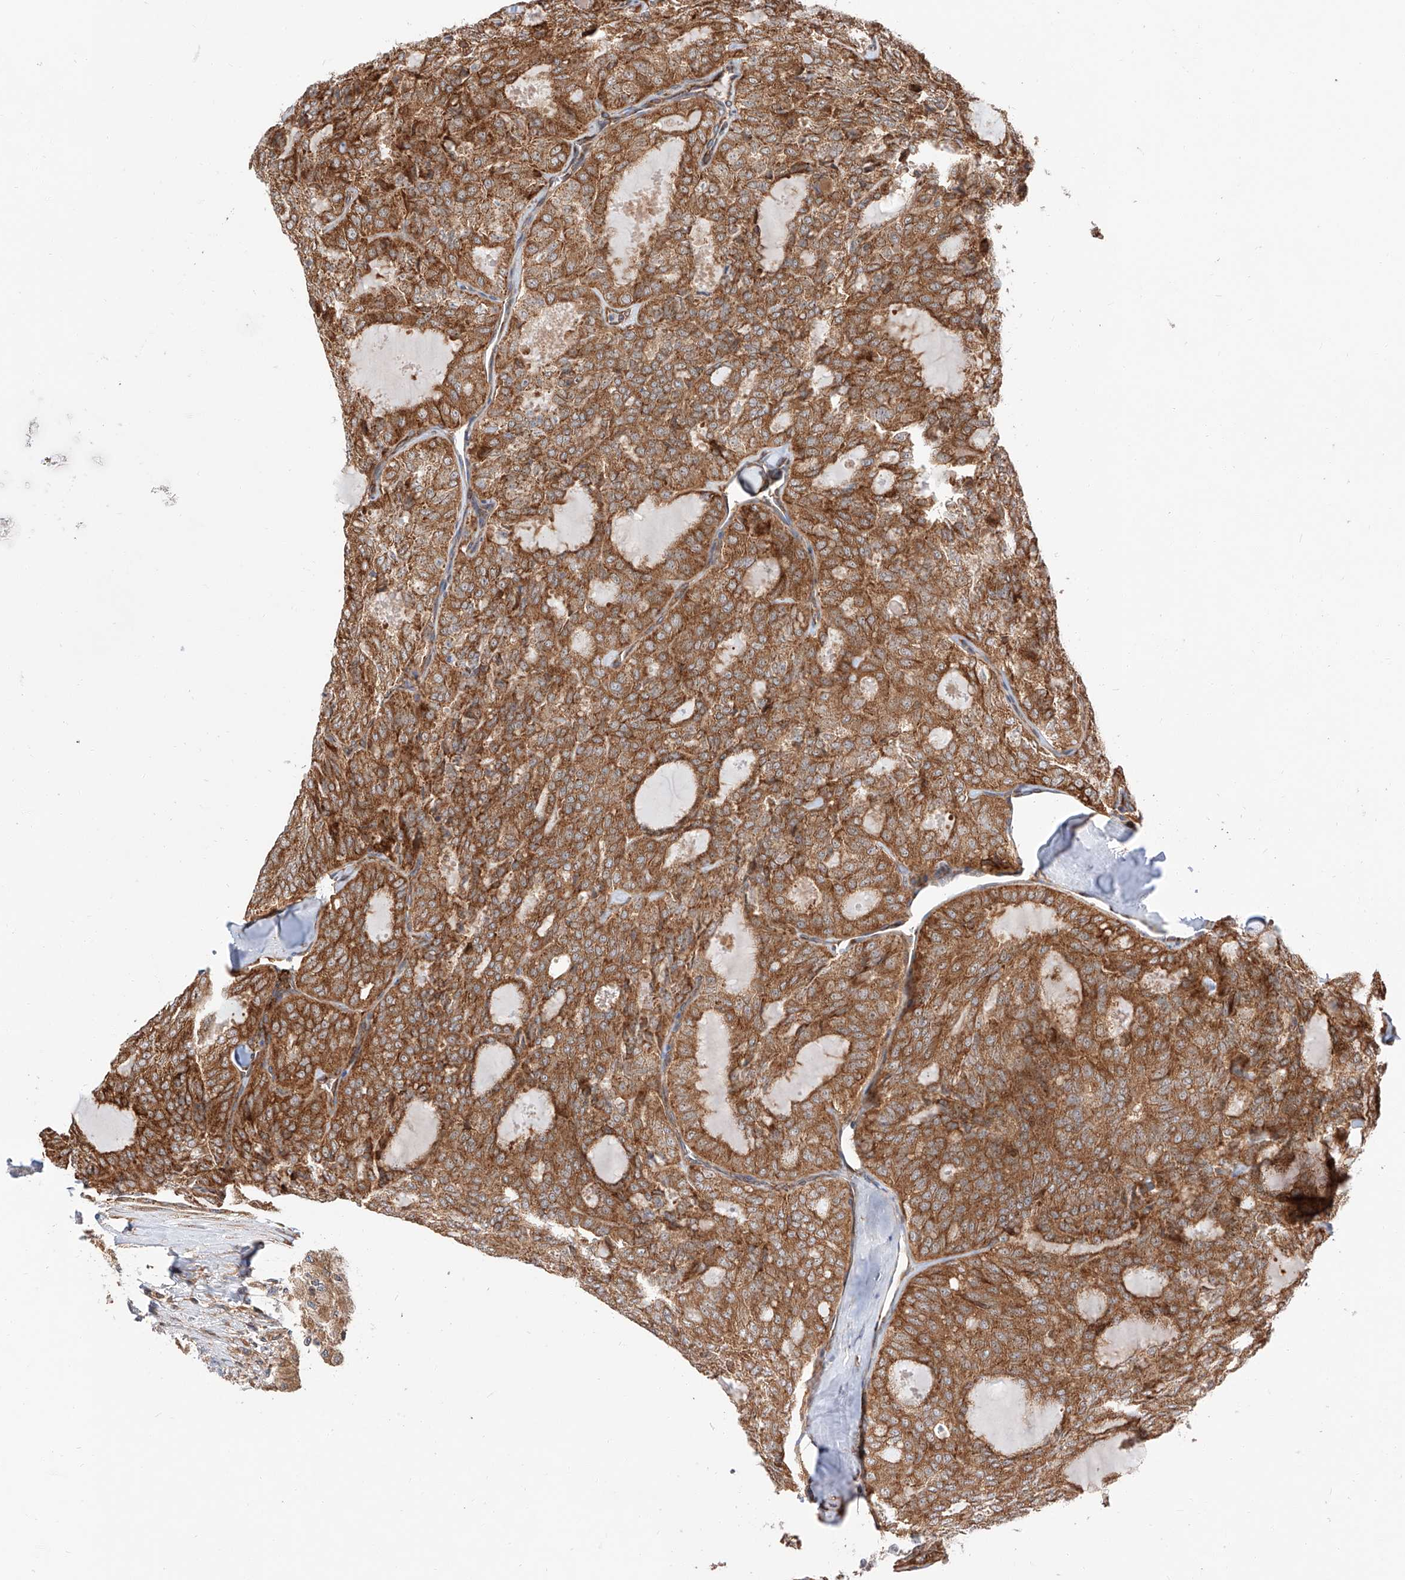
{"staining": {"intensity": "moderate", "quantity": ">75%", "location": "cytoplasmic/membranous"}, "tissue": "thyroid cancer", "cell_type": "Tumor cells", "image_type": "cancer", "snomed": [{"axis": "morphology", "description": "Follicular adenoma carcinoma, NOS"}, {"axis": "topography", "description": "Thyroid gland"}], "caption": "IHC micrograph of human follicular adenoma carcinoma (thyroid) stained for a protein (brown), which shows medium levels of moderate cytoplasmic/membranous positivity in about >75% of tumor cells.", "gene": "ISCA2", "patient": {"sex": "male", "age": 75}}